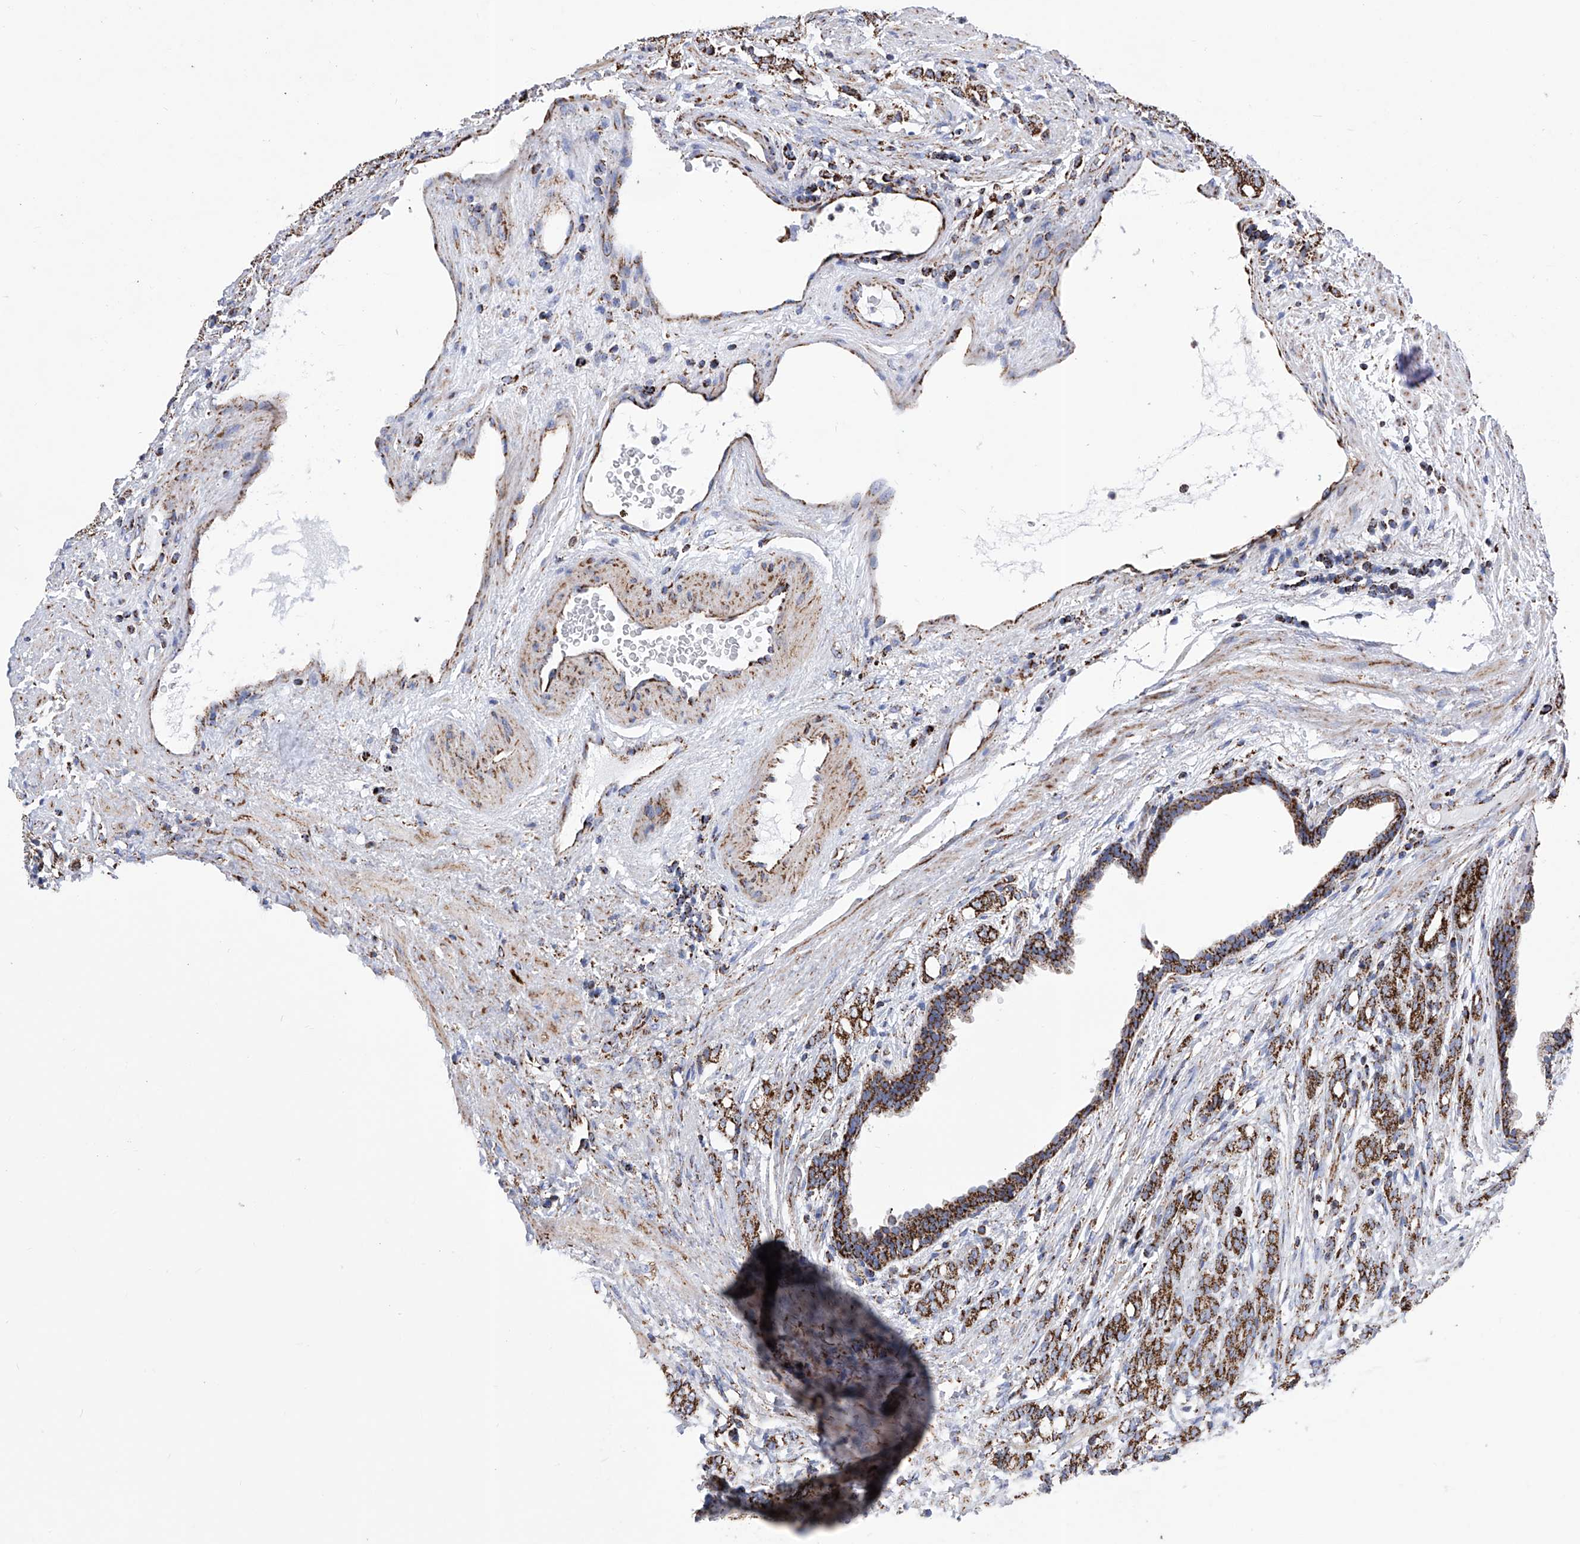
{"staining": {"intensity": "strong", "quantity": ">75%", "location": "cytoplasmic/membranous"}, "tissue": "prostate cancer", "cell_type": "Tumor cells", "image_type": "cancer", "snomed": [{"axis": "morphology", "description": "Adenocarcinoma, High grade"}, {"axis": "topography", "description": "Prostate"}], "caption": "Protein staining exhibits strong cytoplasmic/membranous staining in about >75% of tumor cells in prostate cancer (high-grade adenocarcinoma). The staining is performed using DAB (3,3'-diaminobenzidine) brown chromogen to label protein expression. The nuclei are counter-stained blue using hematoxylin.", "gene": "ATP5PF", "patient": {"sex": "male", "age": 57}}